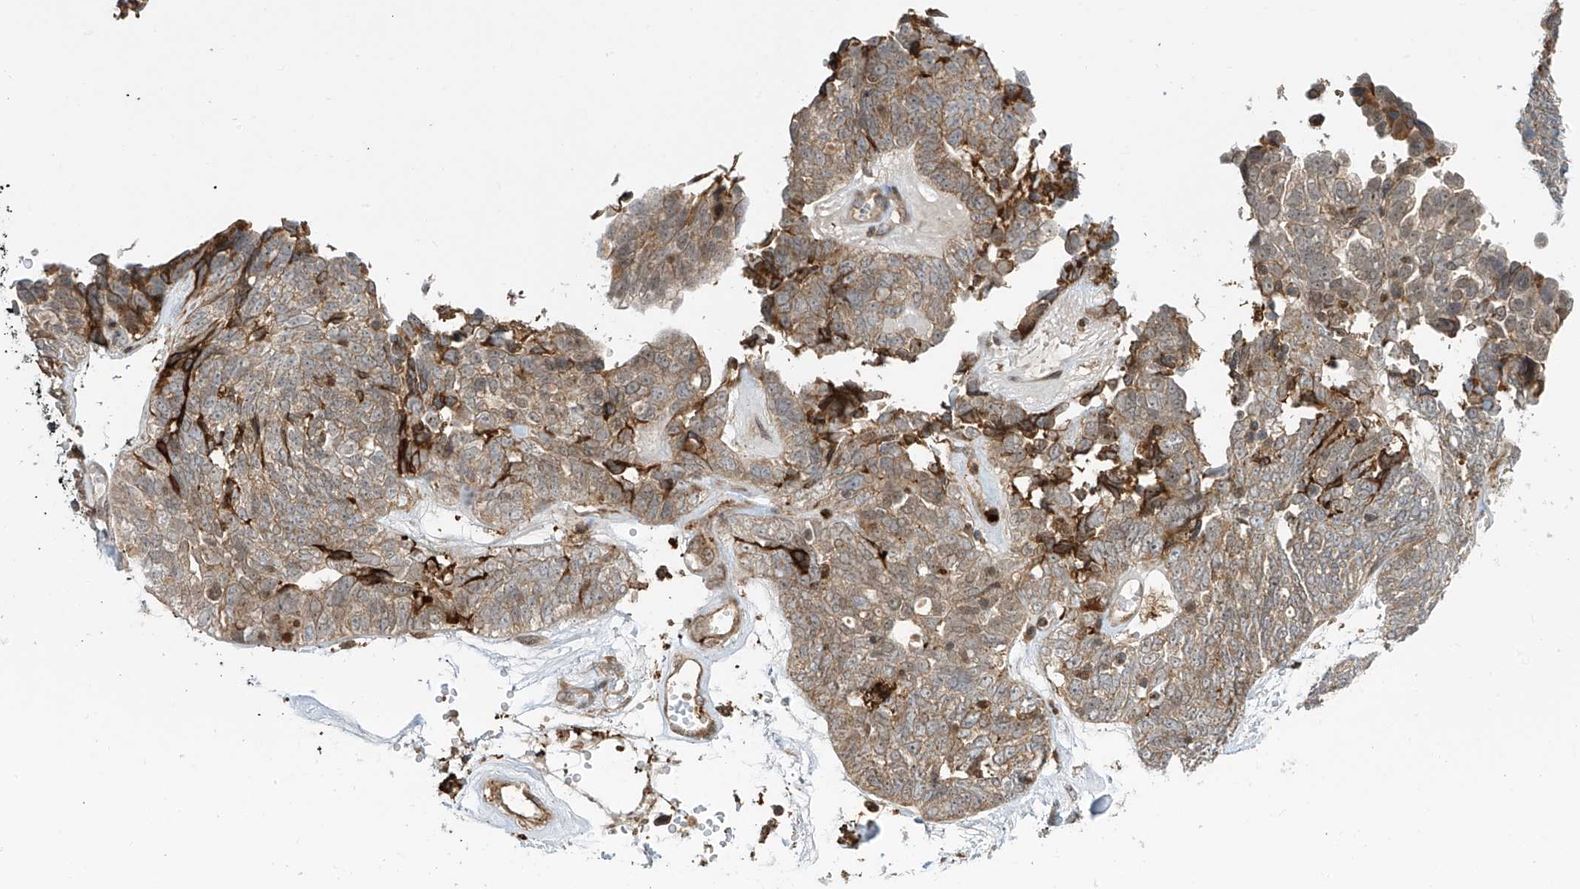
{"staining": {"intensity": "moderate", "quantity": ">75%", "location": "cytoplasmic/membranous"}, "tissue": "ovarian cancer", "cell_type": "Tumor cells", "image_type": "cancer", "snomed": [{"axis": "morphology", "description": "Cystadenocarcinoma, serous, NOS"}, {"axis": "topography", "description": "Ovary"}], "caption": "High-power microscopy captured an immunohistochemistry (IHC) image of serous cystadenocarcinoma (ovarian), revealing moderate cytoplasmic/membranous expression in about >75% of tumor cells.", "gene": "ATAD2B", "patient": {"sex": "female", "age": 79}}